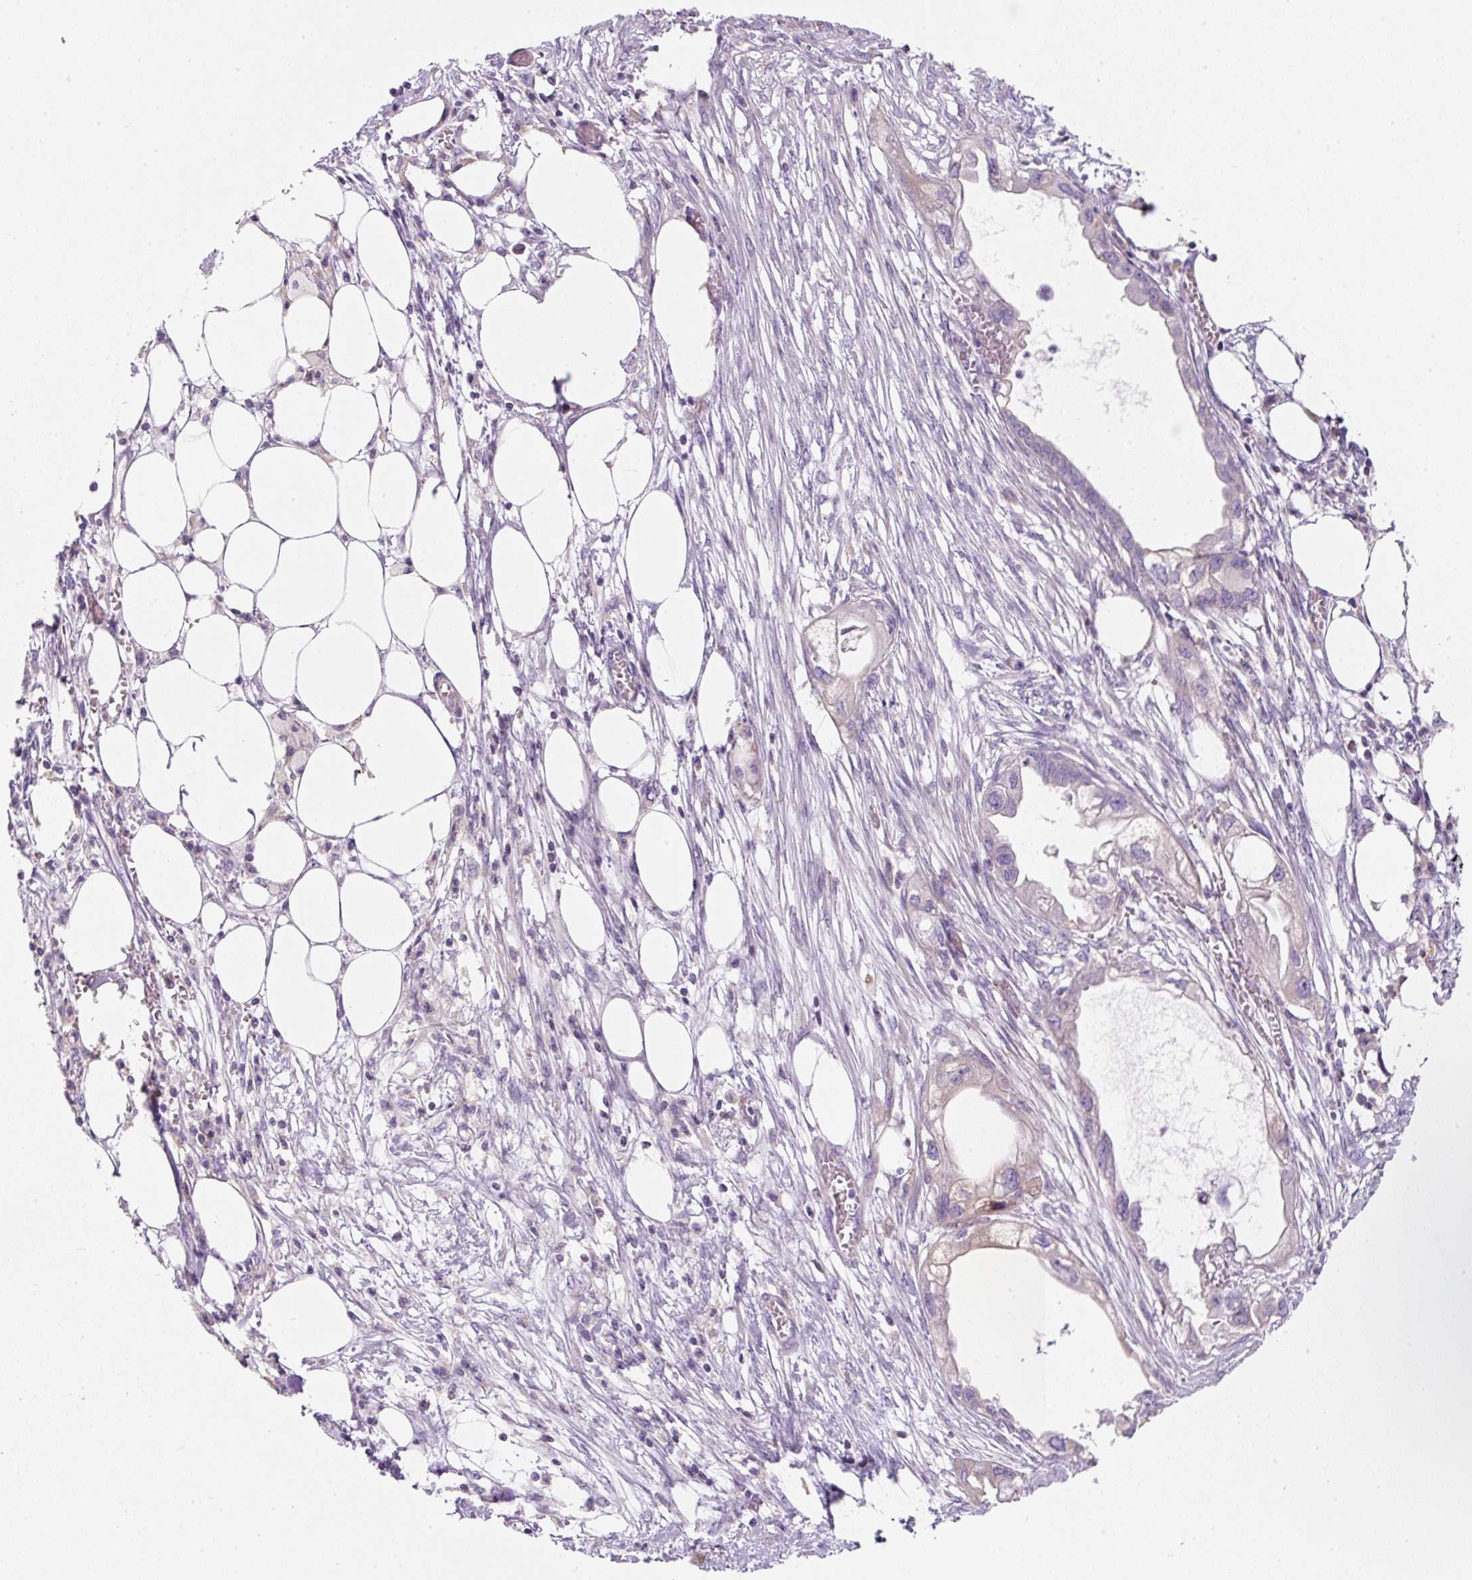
{"staining": {"intensity": "negative", "quantity": "none", "location": "none"}, "tissue": "endometrial cancer", "cell_type": "Tumor cells", "image_type": "cancer", "snomed": [{"axis": "morphology", "description": "Adenocarcinoma, NOS"}, {"axis": "morphology", "description": "Adenocarcinoma, metastatic, NOS"}, {"axis": "topography", "description": "Adipose tissue"}, {"axis": "topography", "description": "Endometrium"}], "caption": "The IHC image has no significant expression in tumor cells of adenocarcinoma (endometrial) tissue.", "gene": "ERAP2", "patient": {"sex": "female", "age": 67}}